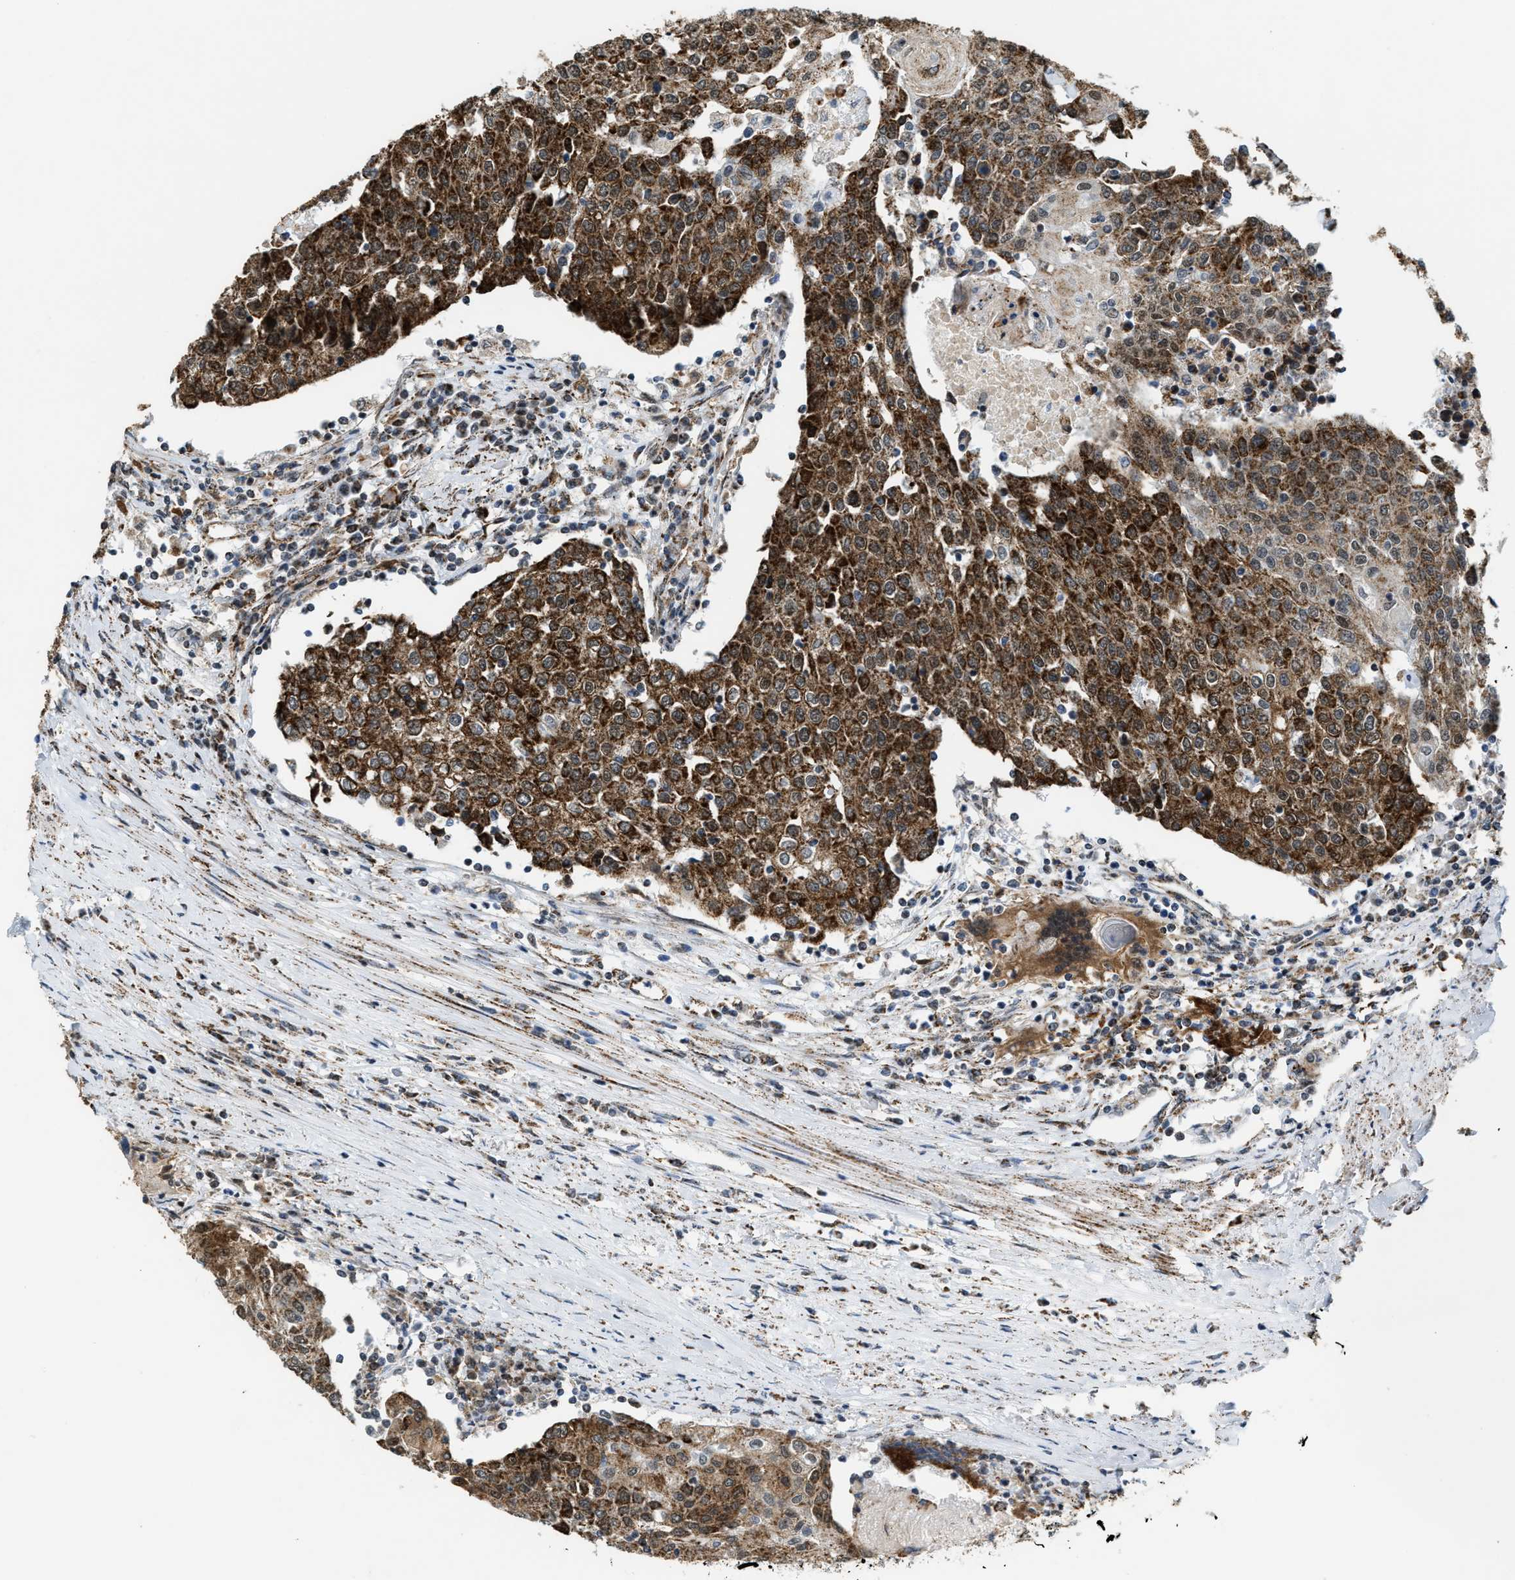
{"staining": {"intensity": "strong", "quantity": ">75%", "location": "cytoplasmic/membranous"}, "tissue": "urothelial cancer", "cell_type": "Tumor cells", "image_type": "cancer", "snomed": [{"axis": "morphology", "description": "Urothelial carcinoma, High grade"}, {"axis": "topography", "description": "Urinary bladder"}], "caption": "Tumor cells show high levels of strong cytoplasmic/membranous positivity in approximately >75% of cells in human urothelial cancer.", "gene": "HIBADH", "patient": {"sex": "female", "age": 85}}